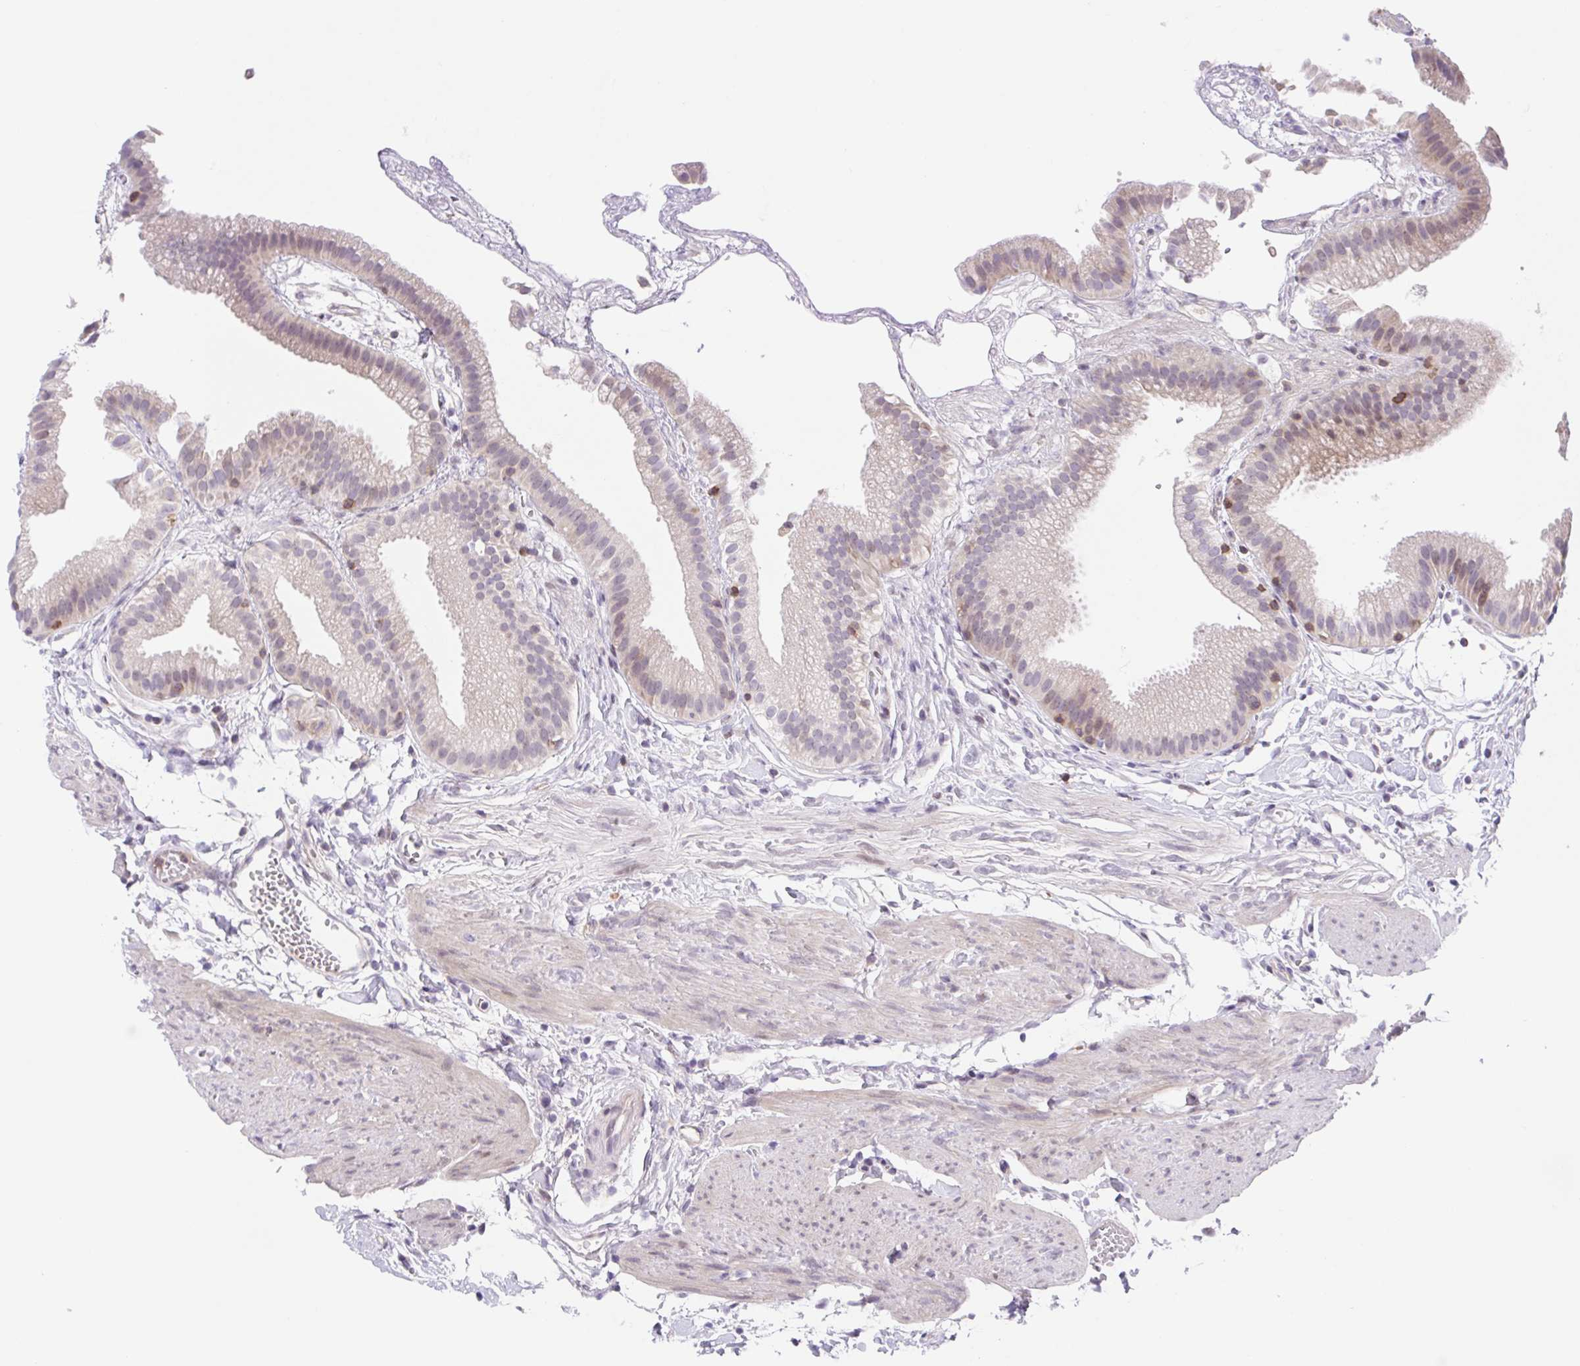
{"staining": {"intensity": "moderate", "quantity": "<25%", "location": "cytoplasmic/membranous"}, "tissue": "gallbladder", "cell_type": "Glandular cells", "image_type": "normal", "snomed": [{"axis": "morphology", "description": "Normal tissue, NOS"}, {"axis": "topography", "description": "Gallbladder"}], "caption": "Benign gallbladder shows moderate cytoplasmic/membranous staining in approximately <25% of glandular cells, visualized by immunohistochemistry.", "gene": "TPRG1", "patient": {"sex": "female", "age": 63}}